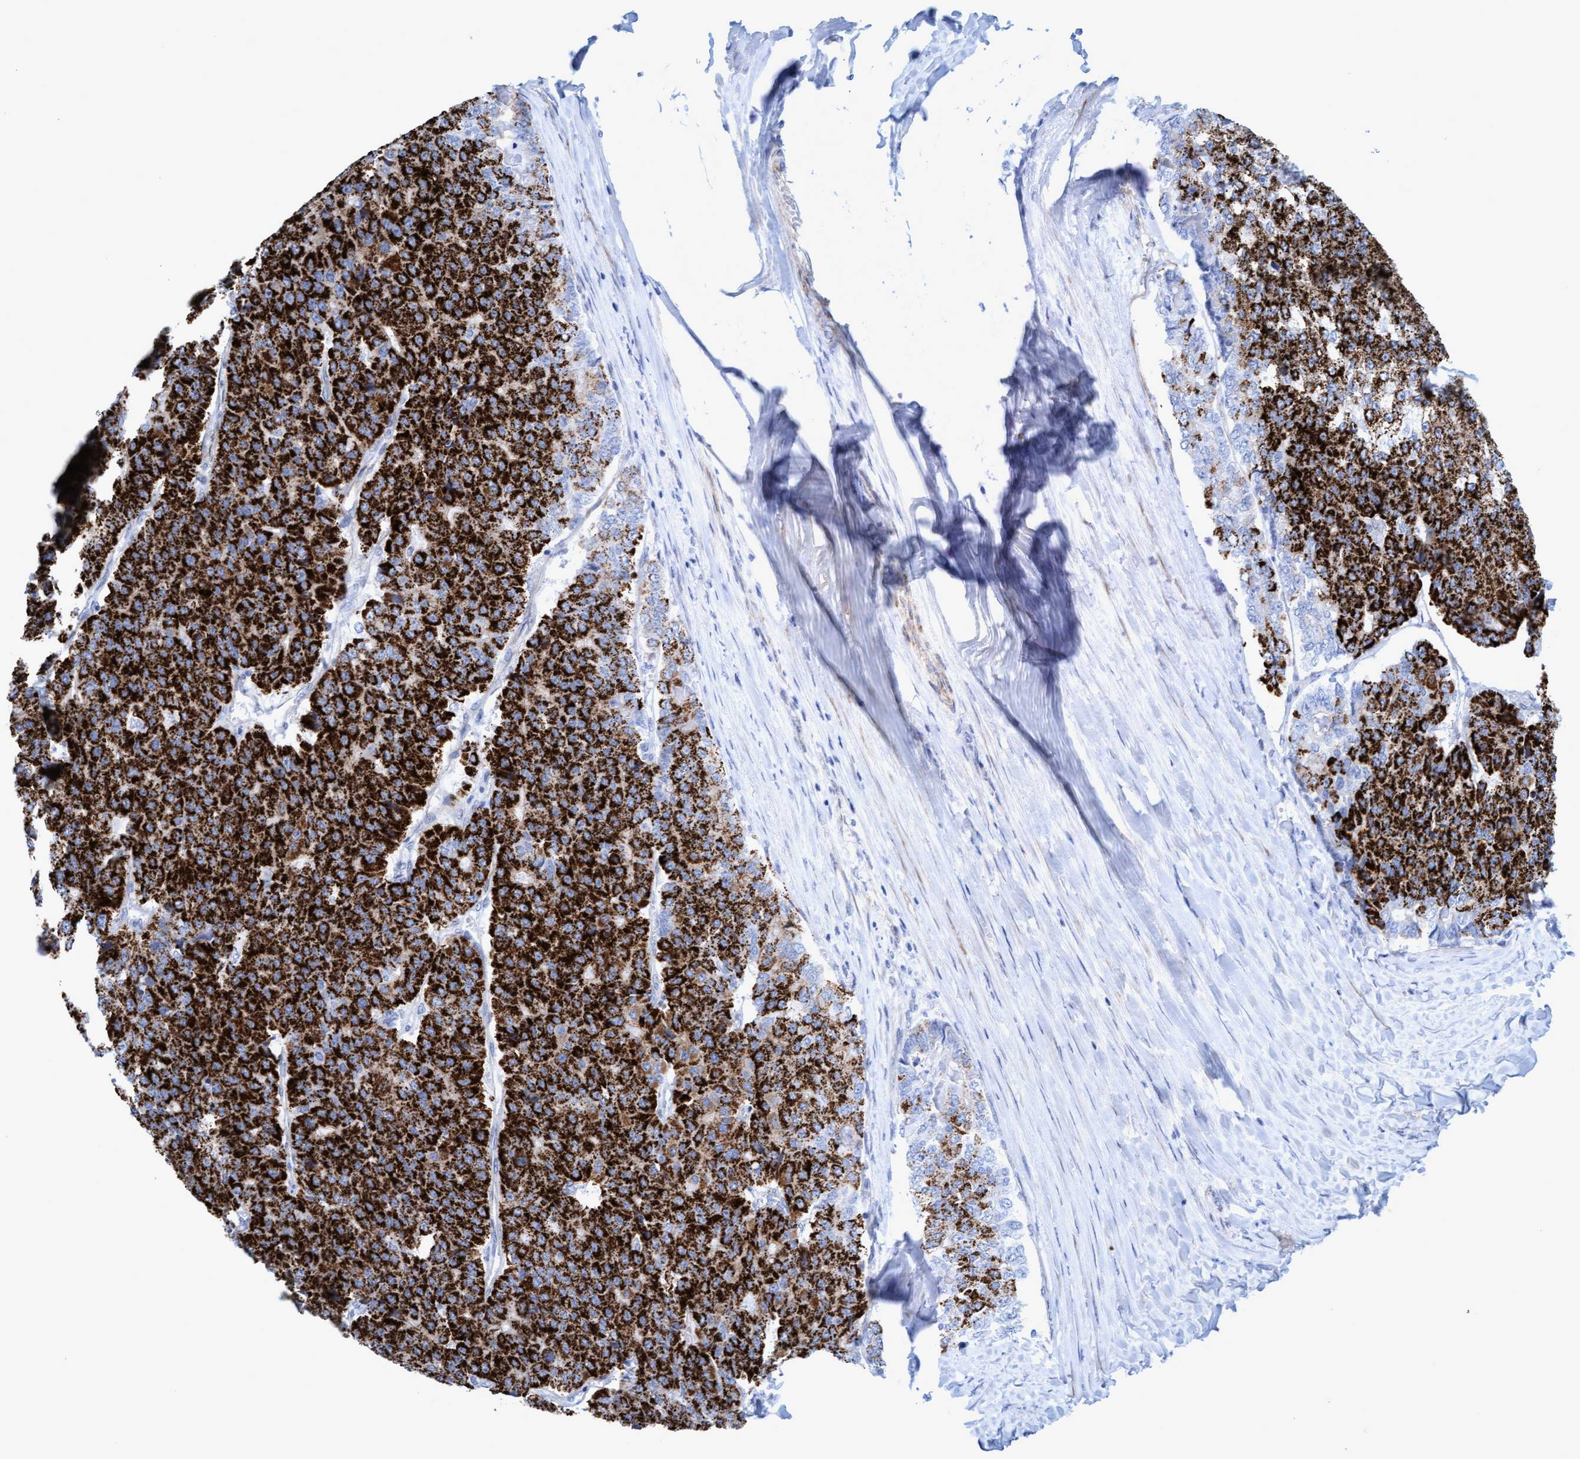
{"staining": {"intensity": "strong", "quantity": ">75%", "location": "cytoplasmic/membranous"}, "tissue": "pancreatic cancer", "cell_type": "Tumor cells", "image_type": "cancer", "snomed": [{"axis": "morphology", "description": "Adenocarcinoma, NOS"}, {"axis": "topography", "description": "Pancreas"}], "caption": "Brown immunohistochemical staining in pancreatic adenocarcinoma exhibits strong cytoplasmic/membranous staining in approximately >75% of tumor cells.", "gene": "MTFR1", "patient": {"sex": "male", "age": 50}}